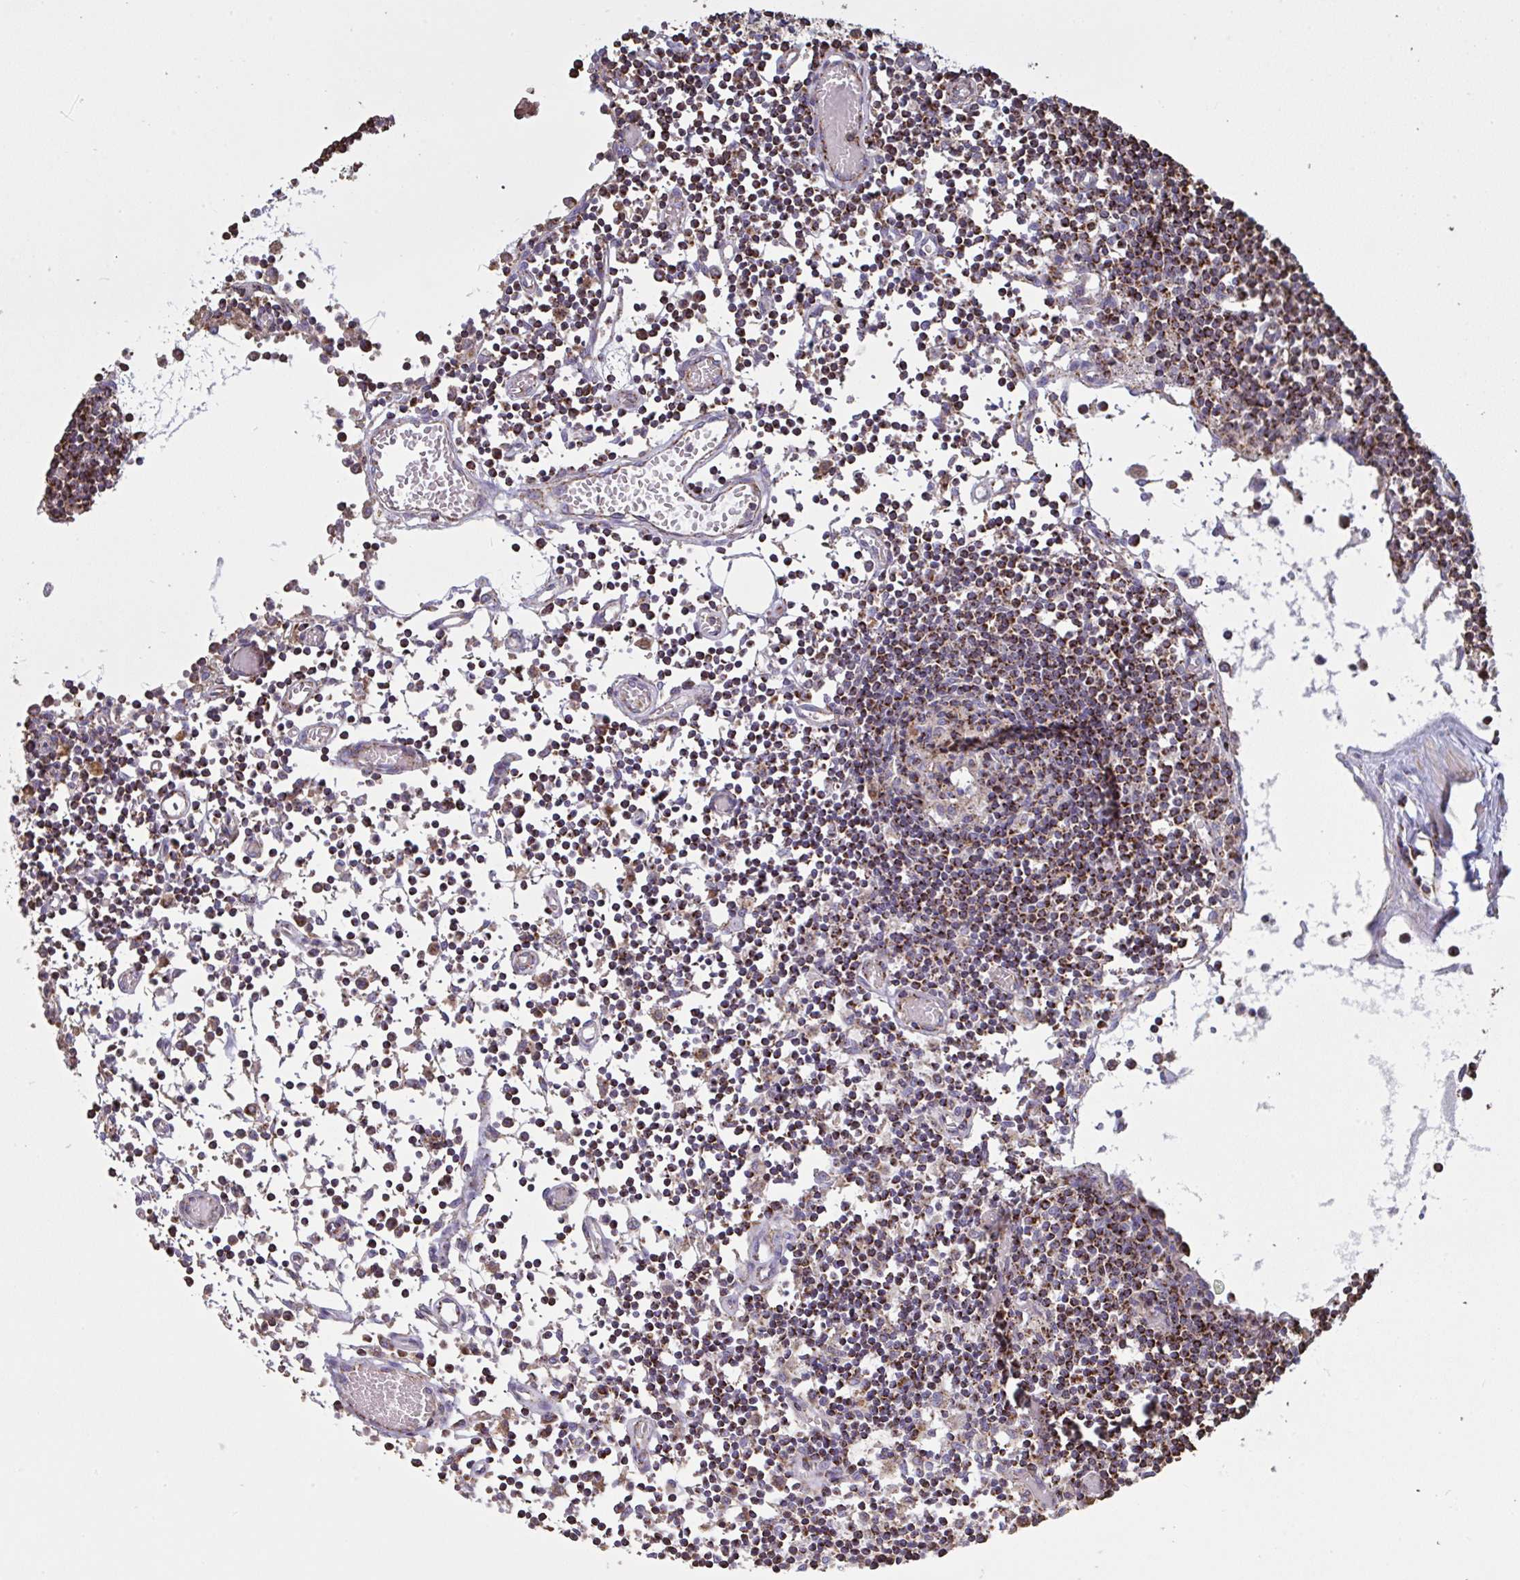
{"staining": {"intensity": "moderate", "quantity": ">75%", "location": "cytoplasmic/membranous"}, "tissue": "lymph node", "cell_type": "Germinal center cells", "image_type": "normal", "snomed": [{"axis": "morphology", "description": "Normal tissue, NOS"}, {"axis": "topography", "description": "Lymph node"}], "caption": "Immunohistochemistry (IHC) image of normal lymph node: human lymph node stained using IHC demonstrates medium levels of moderate protein expression localized specifically in the cytoplasmic/membranous of germinal center cells, appearing as a cytoplasmic/membranous brown color.", "gene": "MICOS10", "patient": {"sex": "male", "age": 66}}